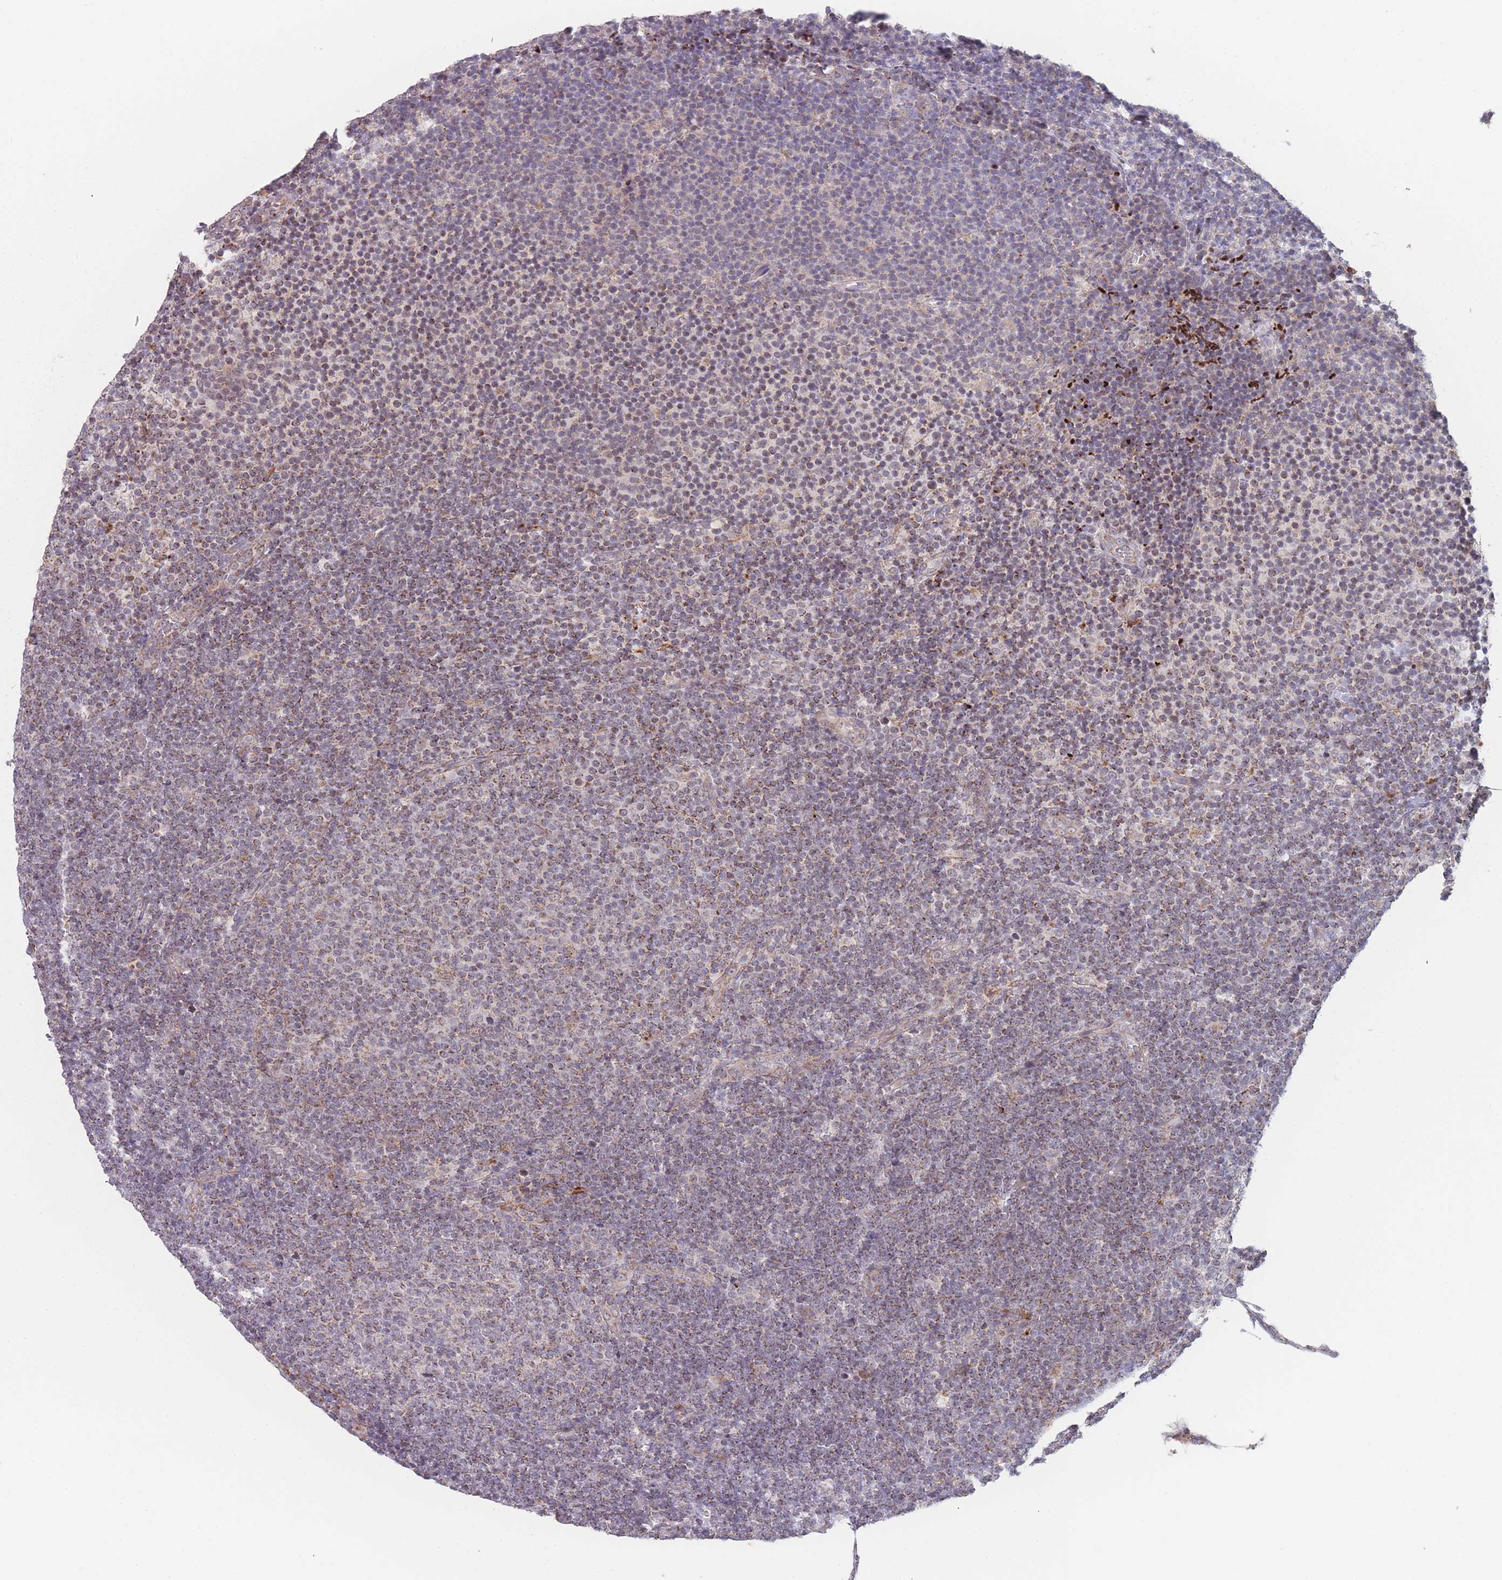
{"staining": {"intensity": "weak", "quantity": ">75%", "location": "cytoplasmic/membranous"}, "tissue": "lymphoma", "cell_type": "Tumor cells", "image_type": "cancer", "snomed": [{"axis": "morphology", "description": "Malignant lymphoma, non-Hodgkin's type, Low grade"}, {"axis": "topography", "description": "Lymph node"}], "caption": "Brown immunohistochemical staining in malignant lymphoma, non-Hodgkin's type (low-grade) reveals weak cytoplasmic/membranous expression in about >75% of tumor cells. The staining is performed using DAB (3,3'-diaminobenzidine) brown chromogen to label protein expression. The nuclei are counter-stained blue using hematoxylin.", "gene": "TMEM232", "patient": {"sex": "male", "age": 66}}